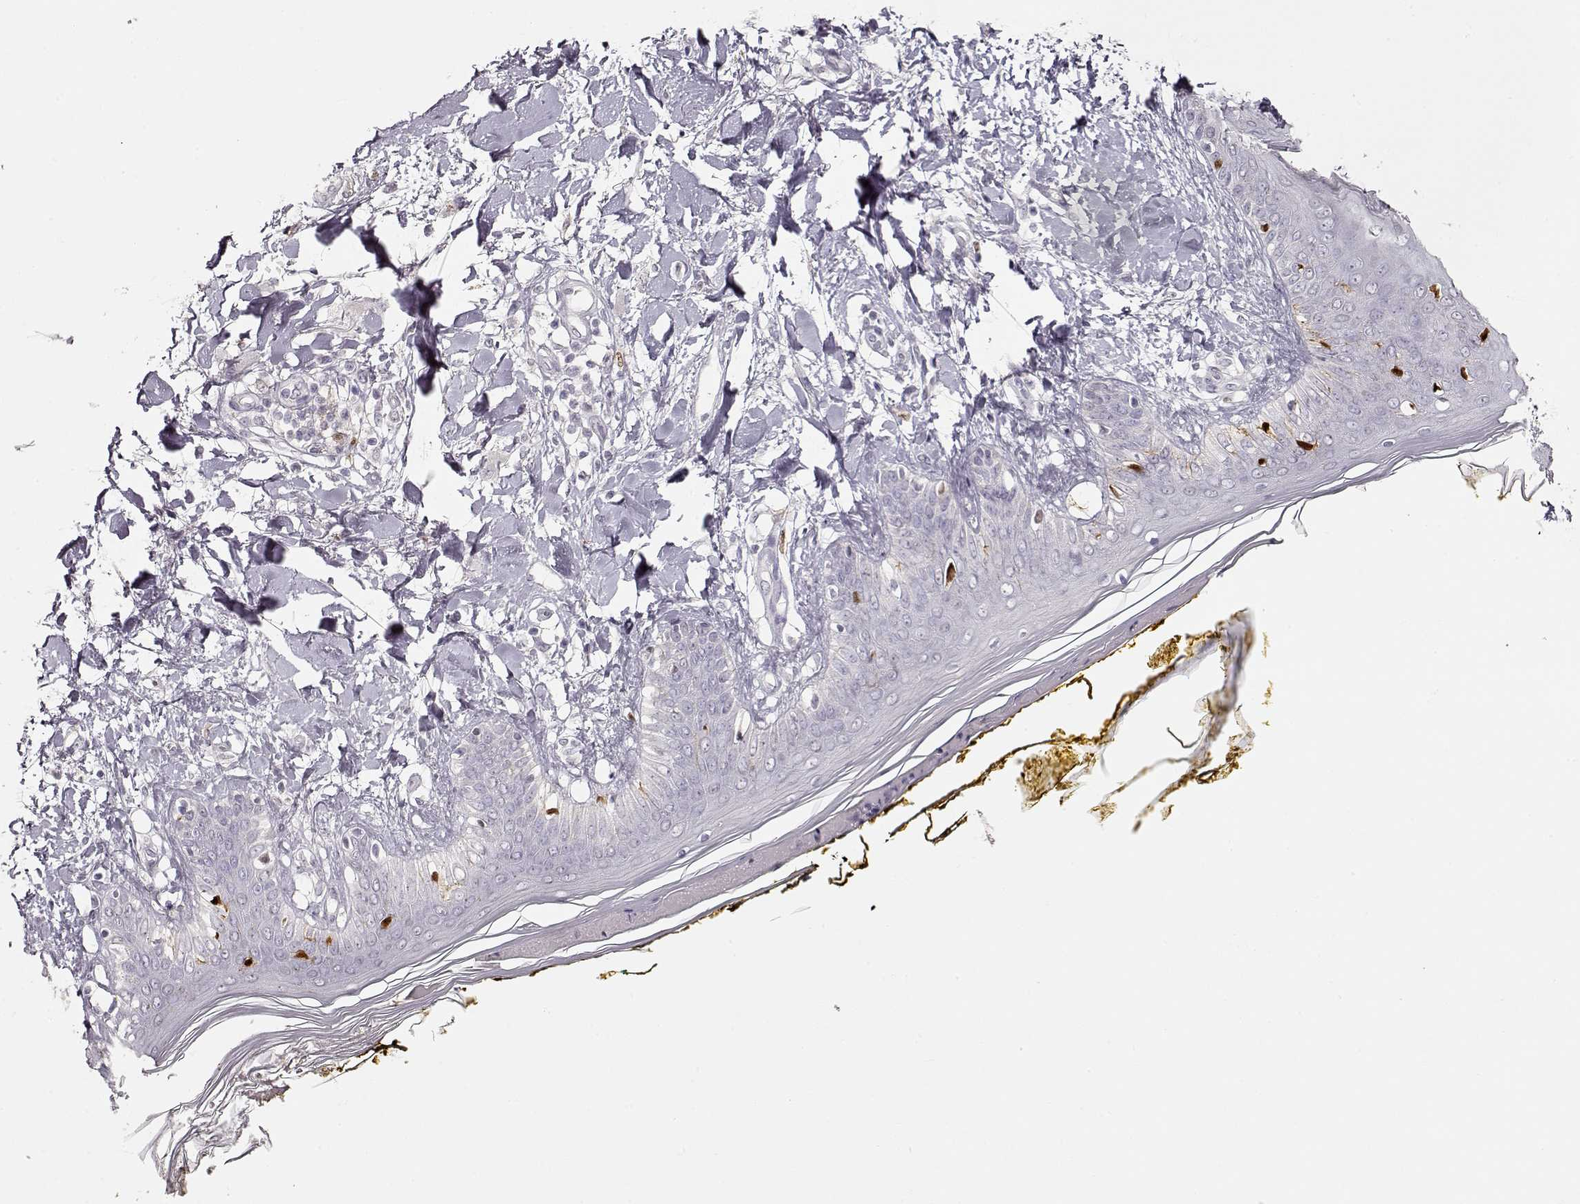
{"staining": {"intensity": "negative", "quantity": "none", "location": "none"}, "tissue": "skin", "cell_type": "Fibroblasts", "image_type": "normal", "snomed": [{"axis": "morphology", "description": "Normal tissue, NOS"}, {"axis": "topography", "description": "Skin"}], "caption": "Fibroblasts are negative for brown protein staining in normal skin.", "gene": "S100B", "patient": {"sex": "female", "age": 34}}